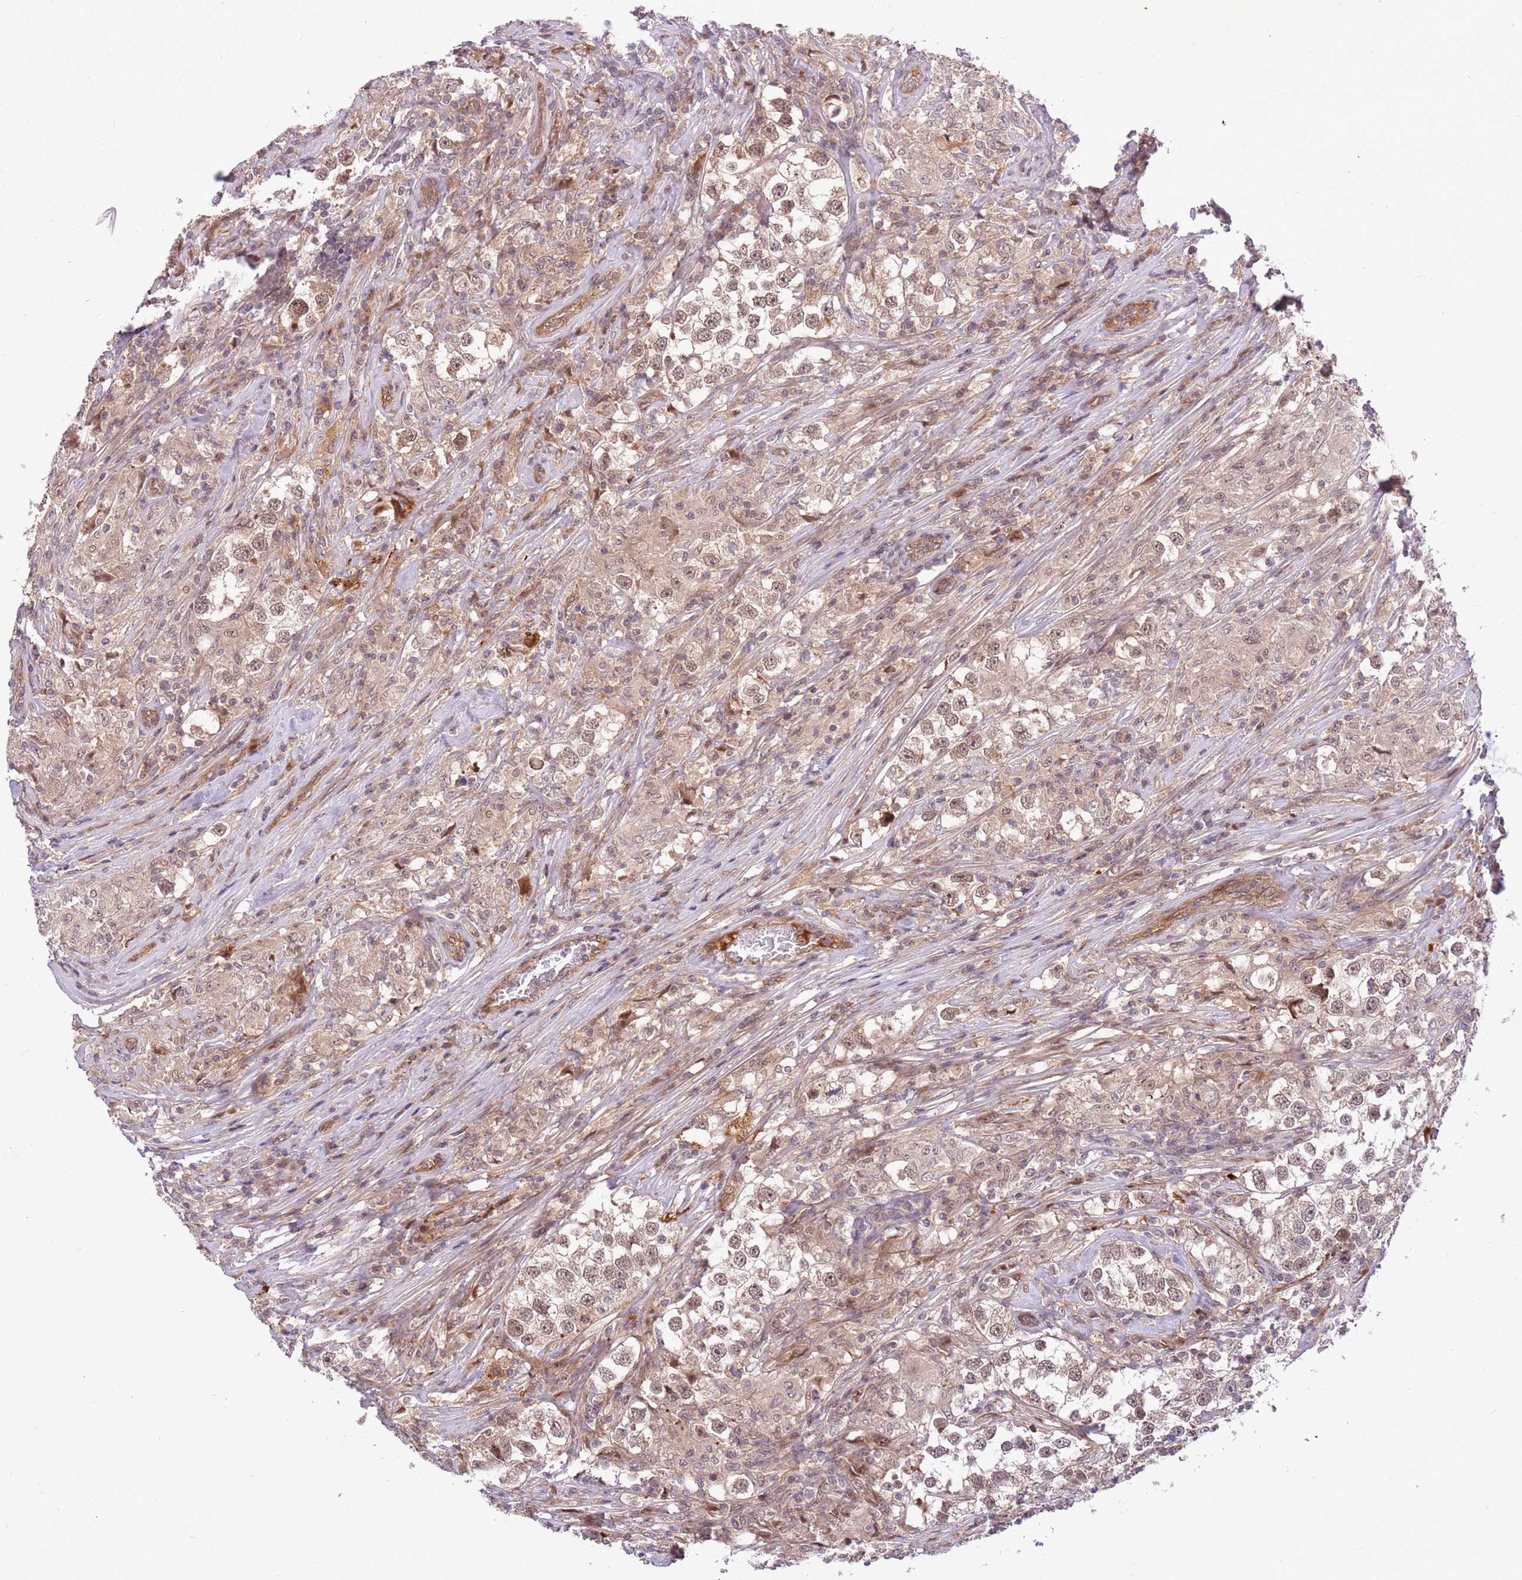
{"staining": {"intensity": "moderate", "quantity": ">75%", "location": "nuclear"}, "tissue": "testis cancer", "cell_type": "Tumor cells", "image_type": "cancer", "snomed": [{"axis": "morphology", "description": "Seminoma, NOS"}, {"axis": "topography", "description": "Testis"}], "caption": "Moderate nuclear expression for a protein is seen in about >75% of tumor cells of testis cancer (seminoma) using IHC.", "gene": "HAUS3", "patient": {"sex": "male", "age": 46}}